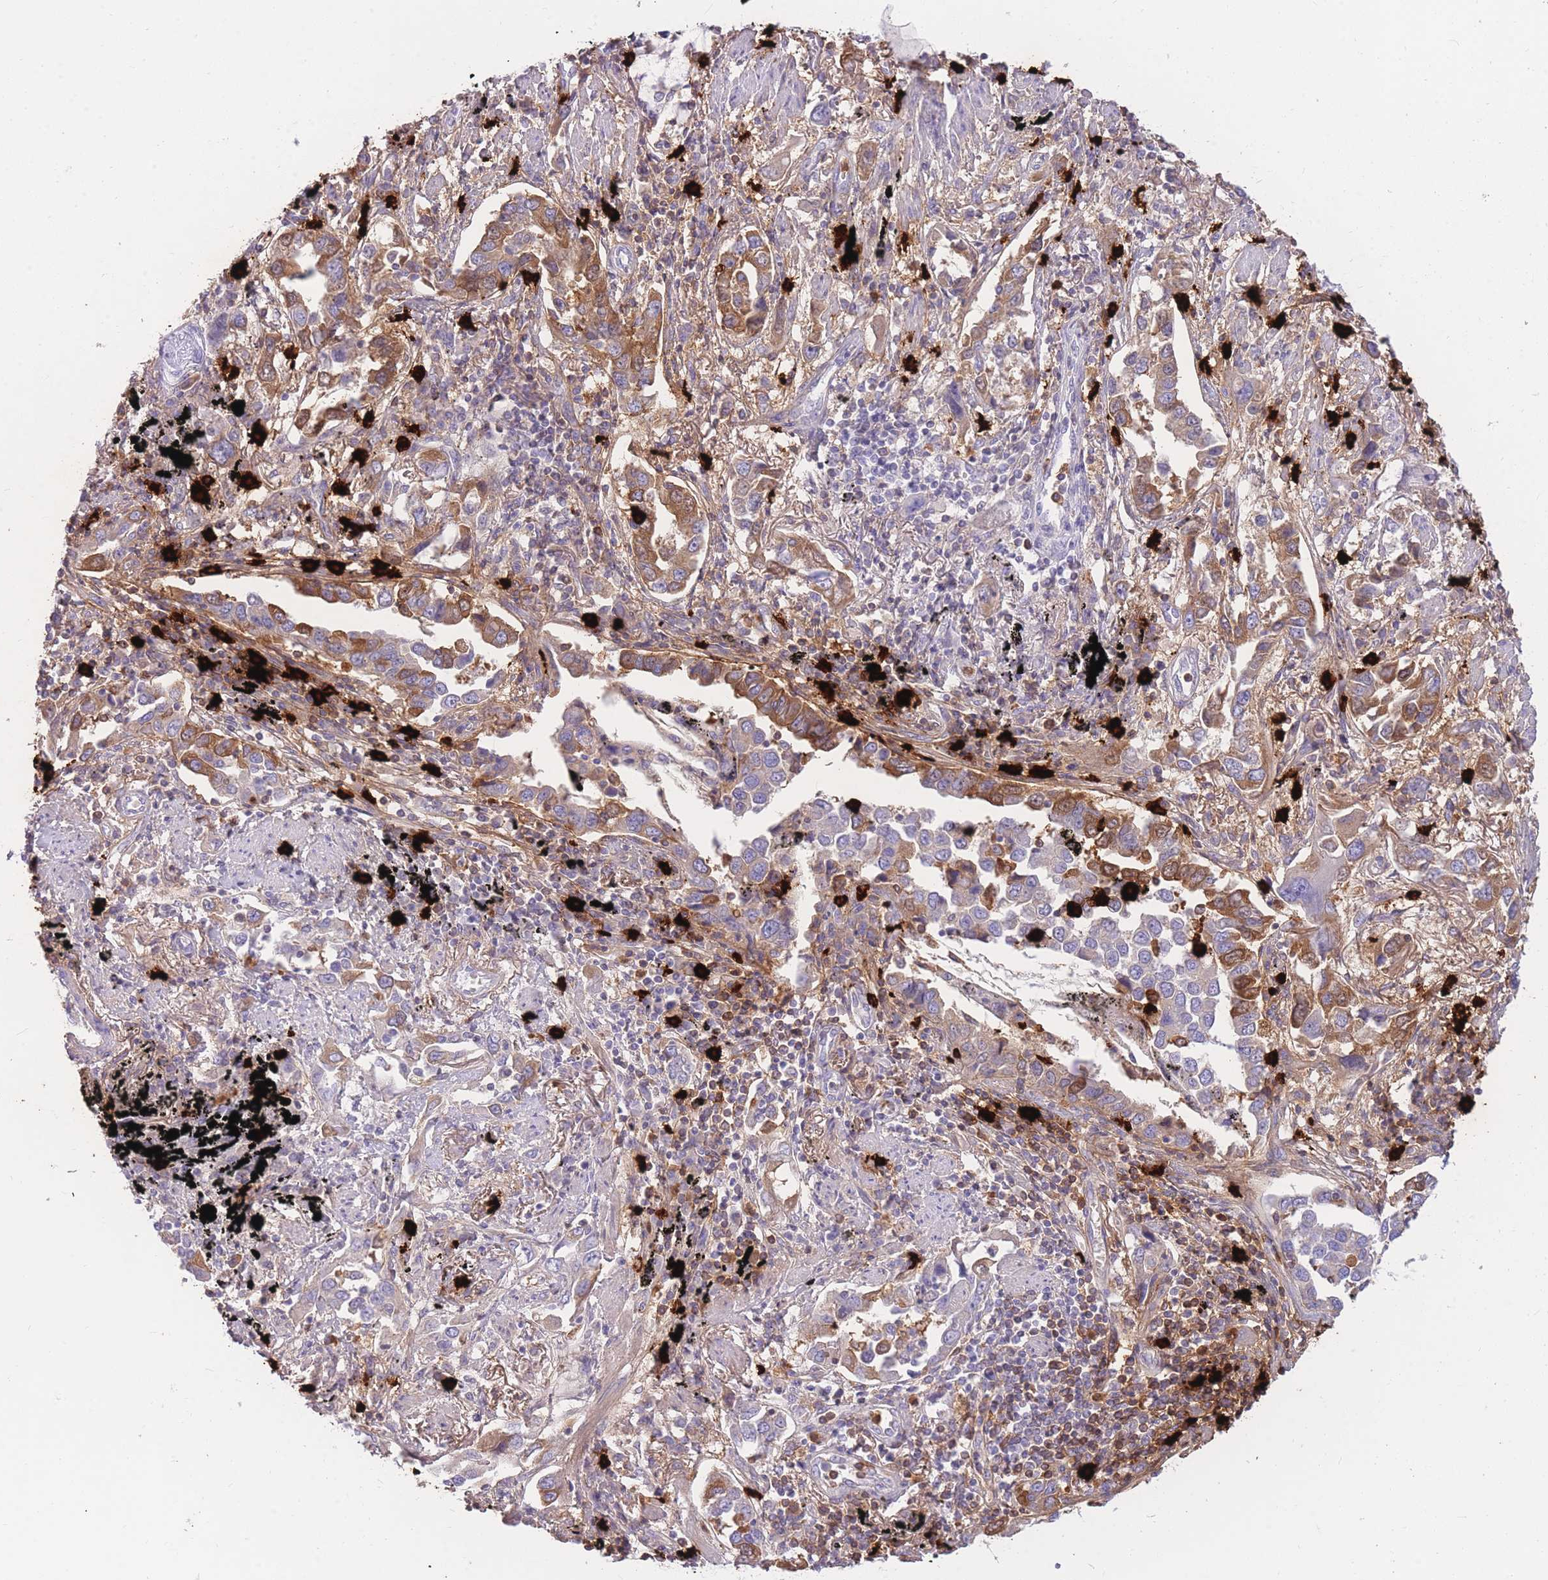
{"staining": {"intensity": "moderate", "quantity": ">75%", "location": "cytoplasmic/membranous"}, "tissue": "lung cancer", "cell_type": "Tumor cells", "image_type": "cancer", "snomed": [{"axis": "morphology", "description": "Adenocarcinoma, NOS"}, {"axis": "topography", "description": "Lung"}], "caption": "Immunohistochemistry (DAB) staining of human lung adenocarcinoma reveals moderate cytoplasmic/membranous protein expression in about >75% of tumor cells.", "gene": "TPSAB1", "patient": {"sex": "male", "age": 67}}